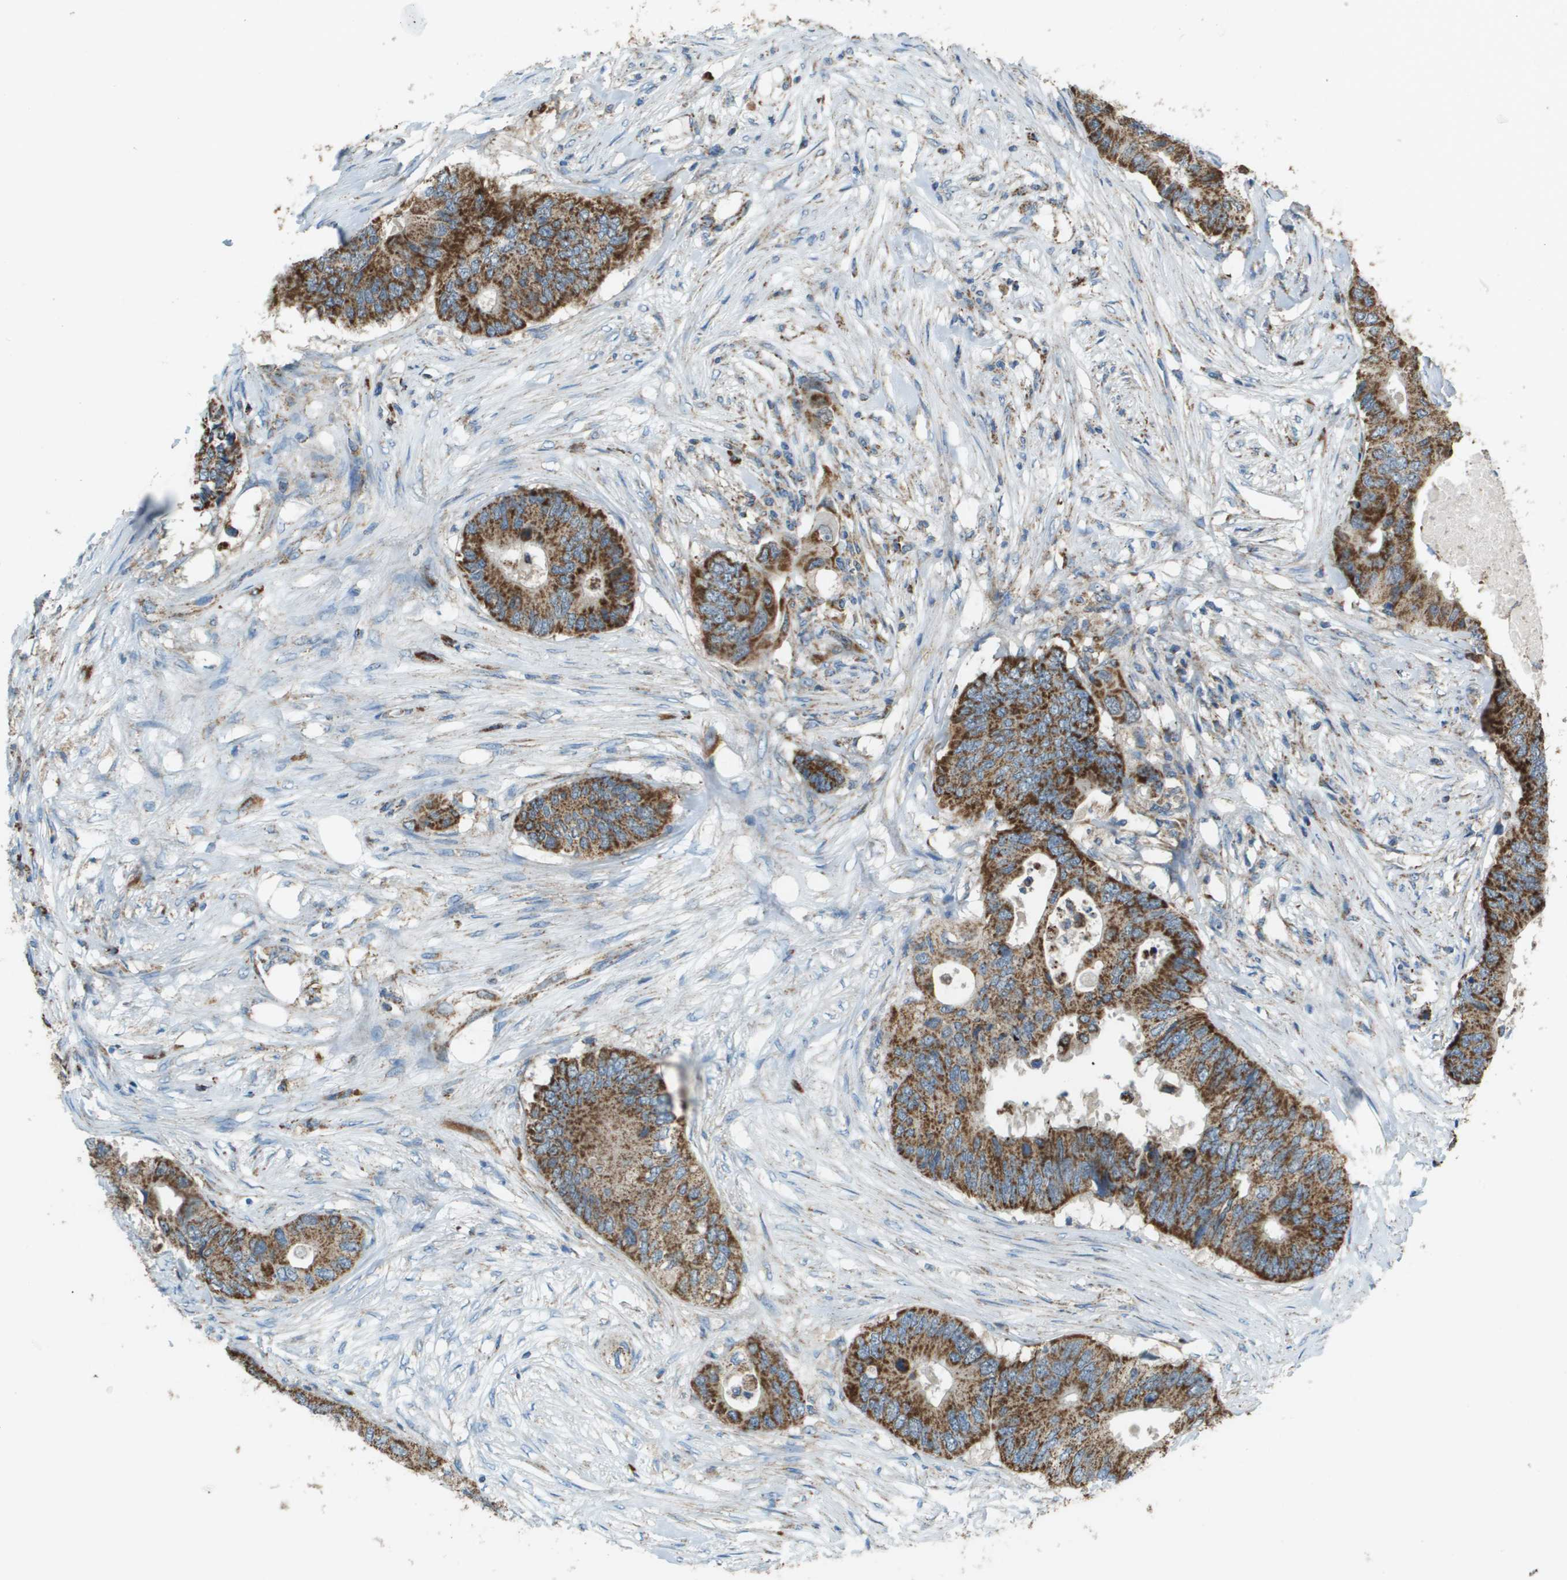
{"staining": {"intensity": "moderate", "quantity": ">75%", "location": "cytoplasmic/membranous"}, "tissue": "colorectal cancer", "cell_type": "Tumor cells", "image_type": "cancer", "snomed": [{"axis": "morphology", "description": "Adenocarcinoma, NOS"}, {"axis": "topography", "description": "Colon"}], "caption": "Tumor cells exhibit medium levels of moderate cytoplasmic/membranous expression in approximately >75% of cells in human colorectal adenocarcinoma.", "gene": "FH", "patient": {"sex": "male", "age": 71}}